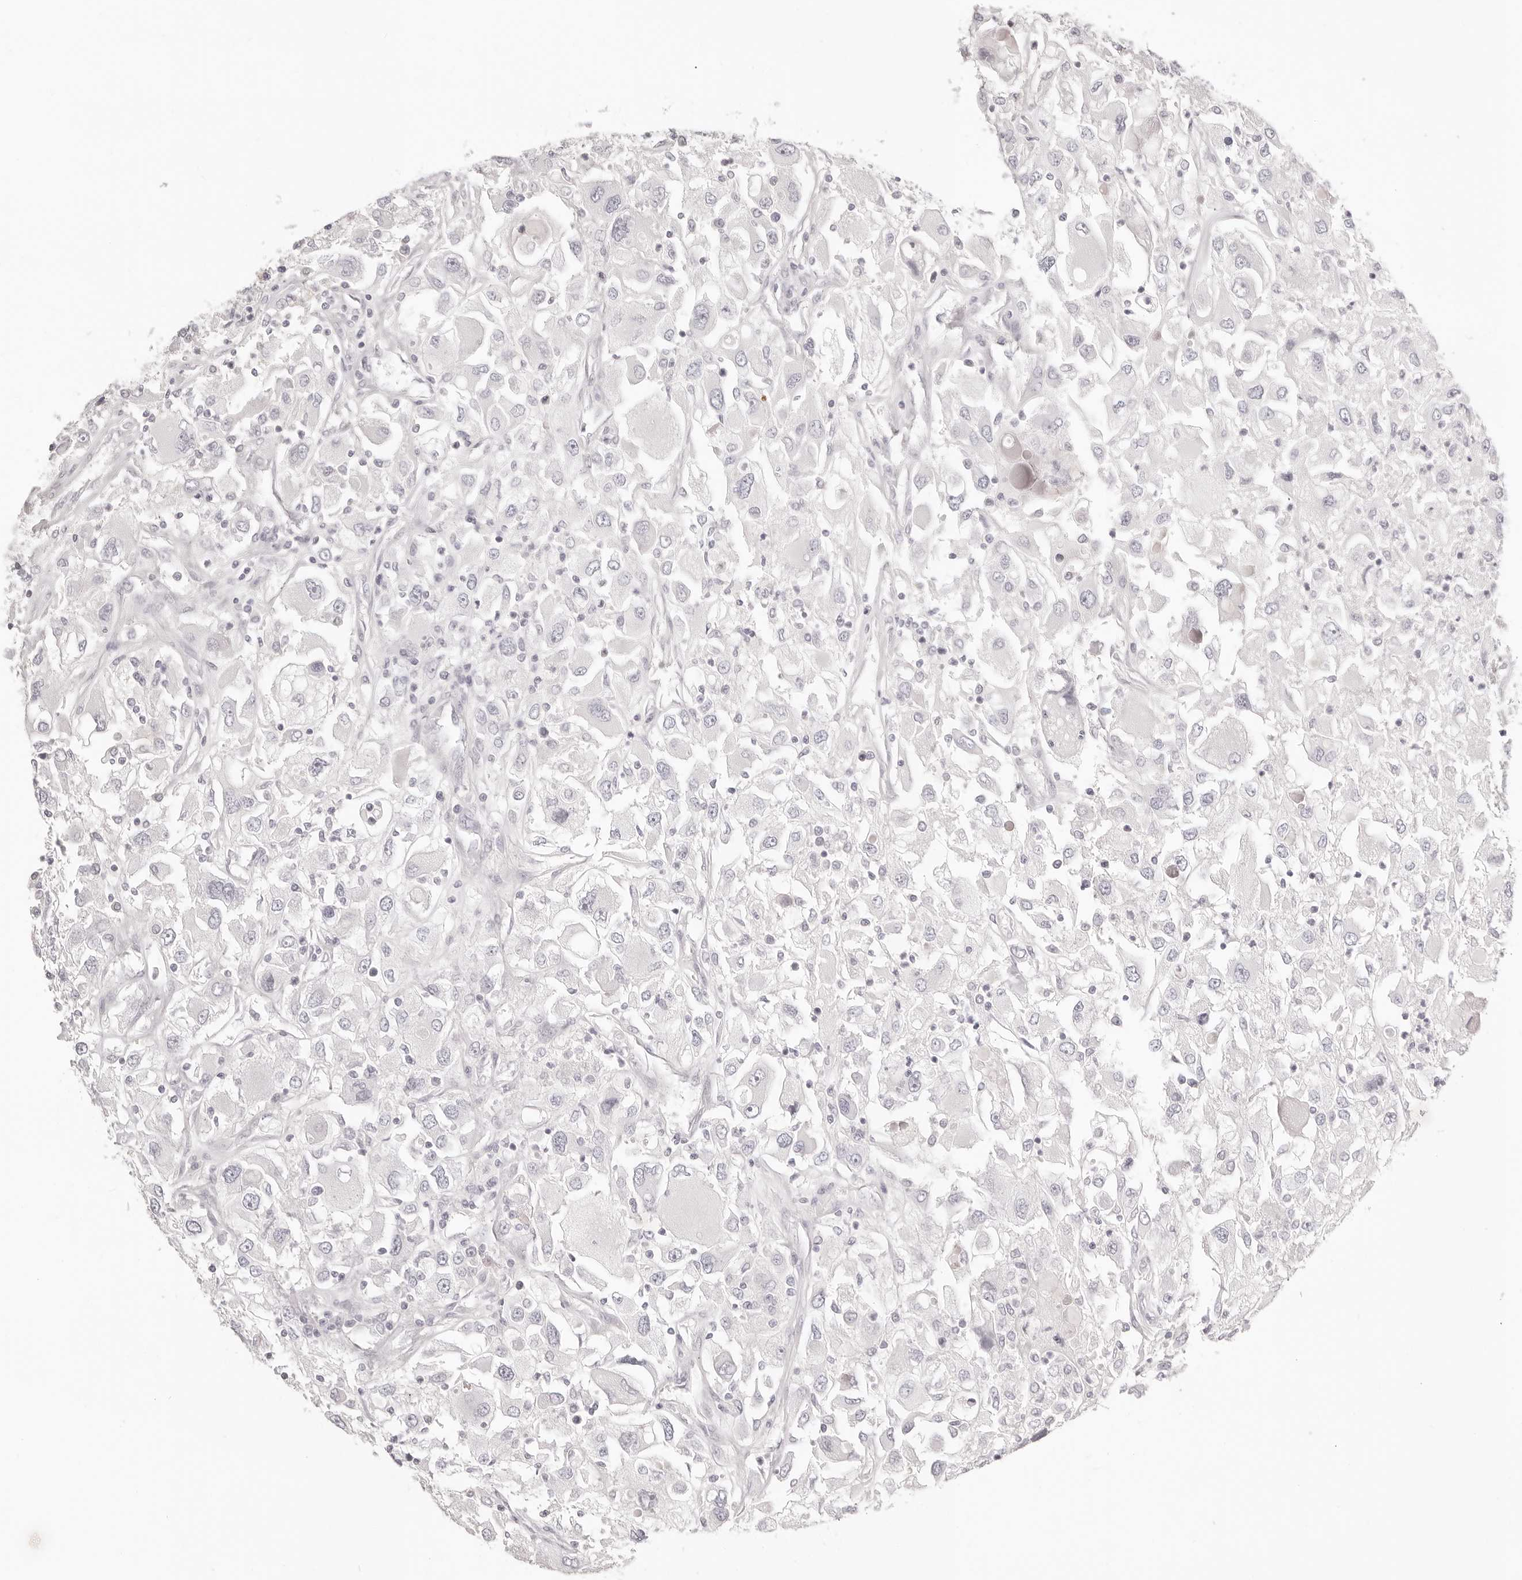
{"staining": {"intensity": "negative", "quantity": "none", "location": "none"}, "tissue": "renal cancer", "cell_type": "Tumor cells", "image_type": "cancer", "snomed": [{"axis": "morphology", "description": "Adenocarcinoma, NOS"}, {"axis": "topography", "description": "Kidney"}], "caption": "An immunohistochemistry (IHC) image of adenocarcinoma (renal) is shown. There is no staining in tumor cells of adenocarcinoma (renal).", "gene": "FABP1", "patient": {"sex": "female", "age": 52}}